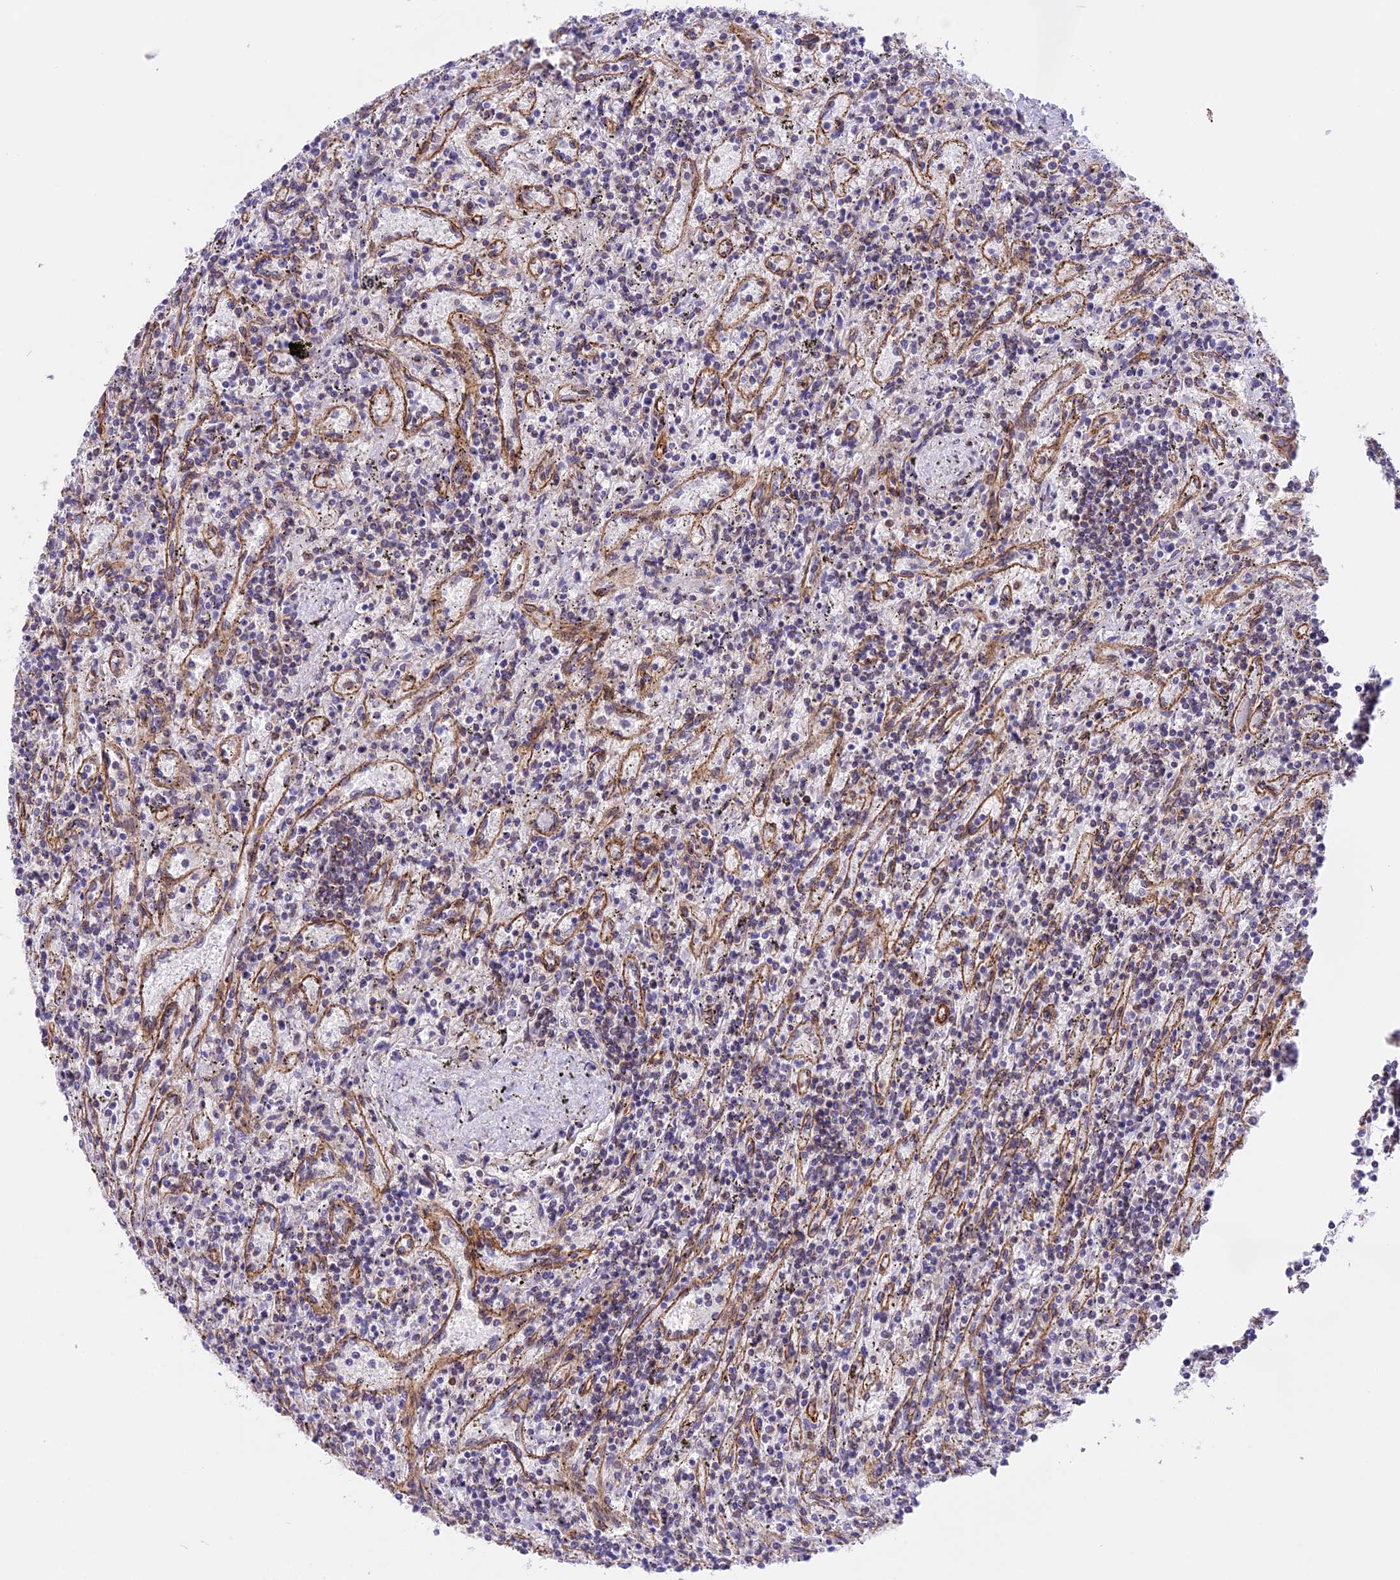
{"staining": {"intensity": "negative", "quantity": "none", "location": "none"}, "tissue": "lymphoma", "cell_type": "Tumor cells", "image_type": "cancer", "snomed": [{"axis": "morphology", "description": "Malignant lymphoma, non-Hodgkin's type, Low grade"}, {"axis": "topography", "description": "Spleen"}], "caption": "This is an immunohistochemistry image of lymphoma. There is no expression in tumor cells.", "gene": "R3HDM4", "patient": {"sex": "male", "age": 76}}